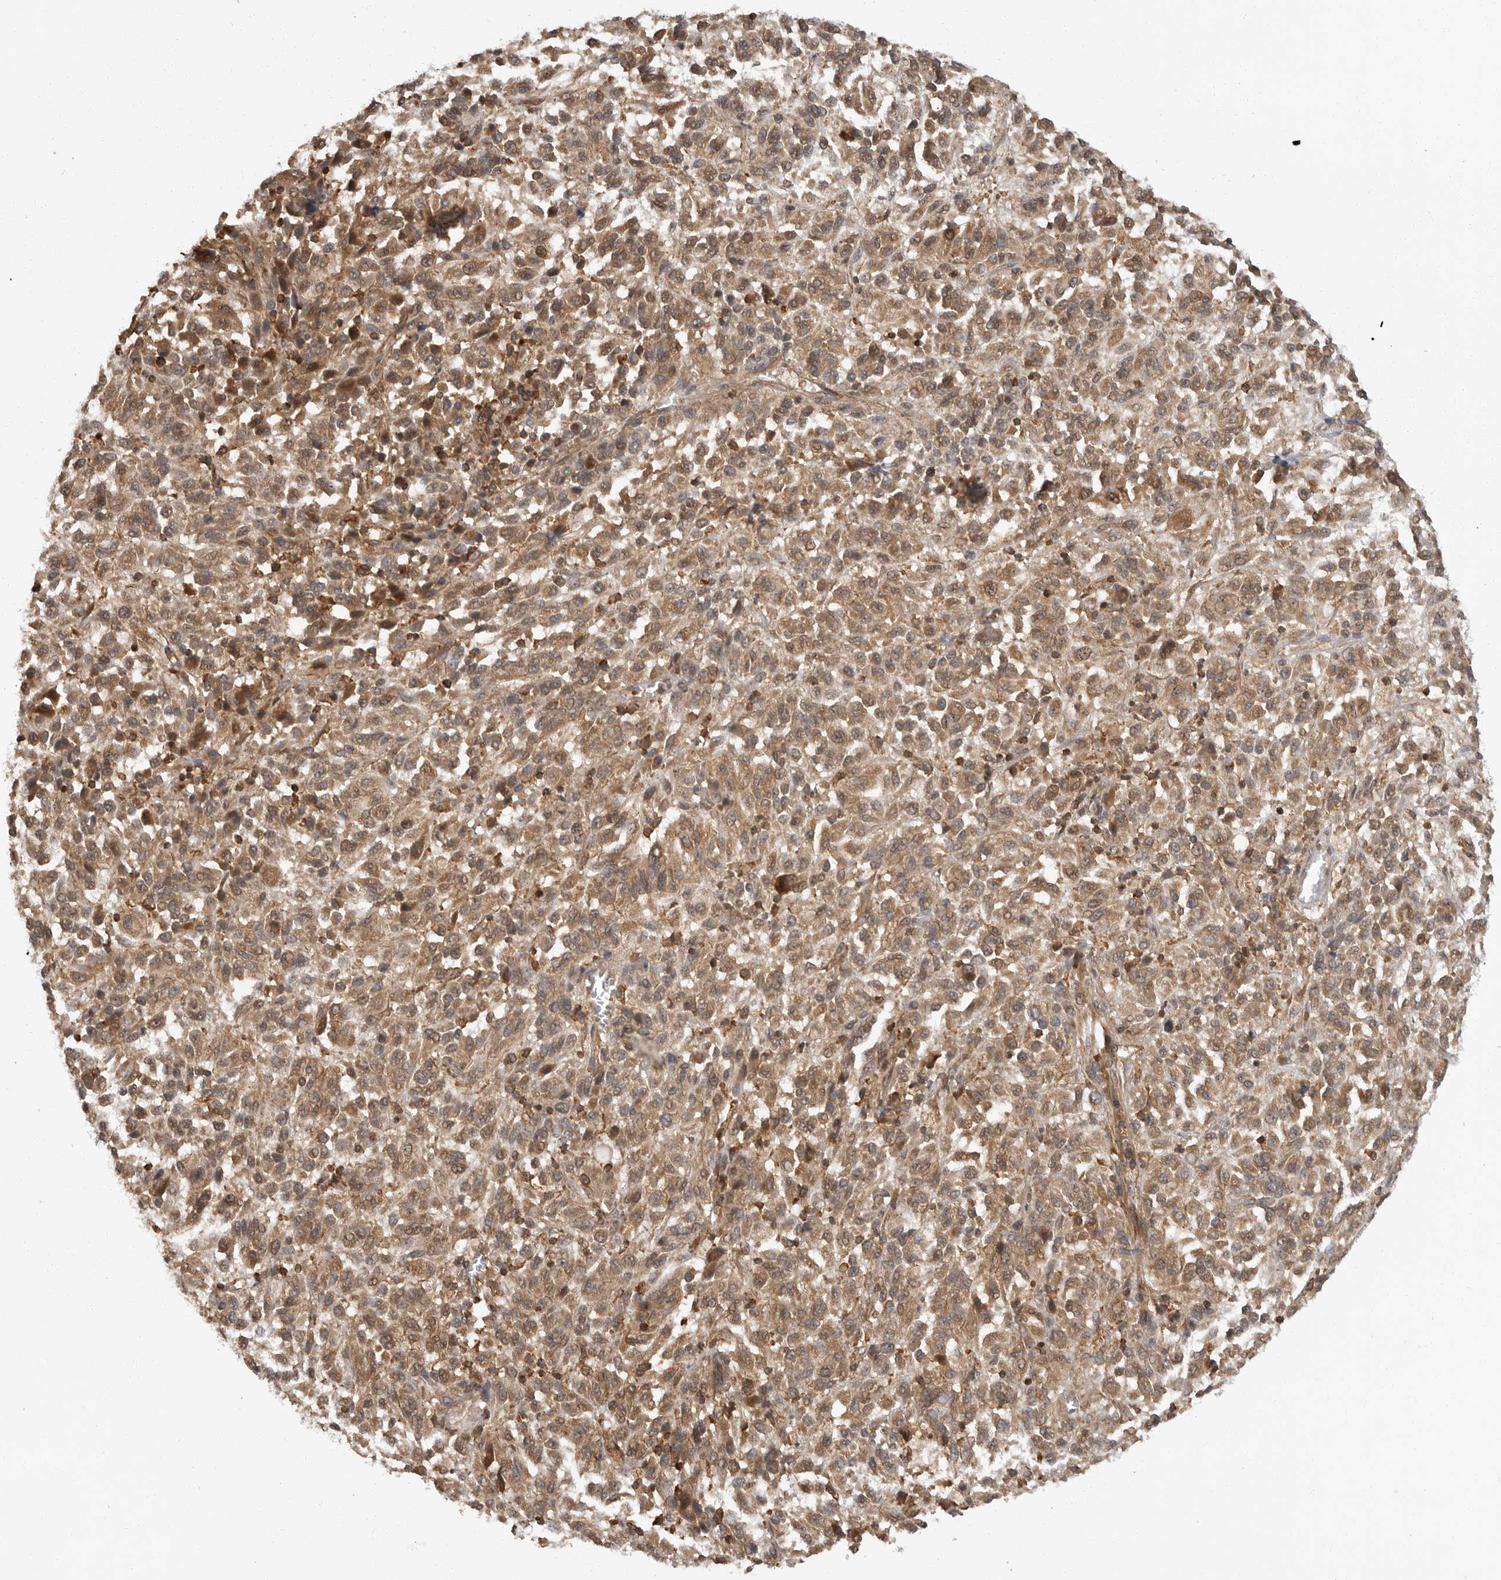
{"staining": {"intensity": "moderate", "quantity": ">75%", "location": "cytoplasmic/membranous,nuclear"}, "tissue": "melanoma", "cell_type": "Tumor cells", "image_type": "cancer", "snomed": [{"axis": "morphology", "description": "Malignant melanoma, Metastatic site"}, {"axis": "topography", "description": "Lung"}], "caption": "Immunohistochemistry (IHC) (DAB) staining of human malignant melanoma (metastatic site) demonstrates moderate cytoplasmic/membranous and nuclear protein expression in approximately >75% of tumor cells.", "gene": "ERN1", "patient": {"sex": "male", "age": 64}}